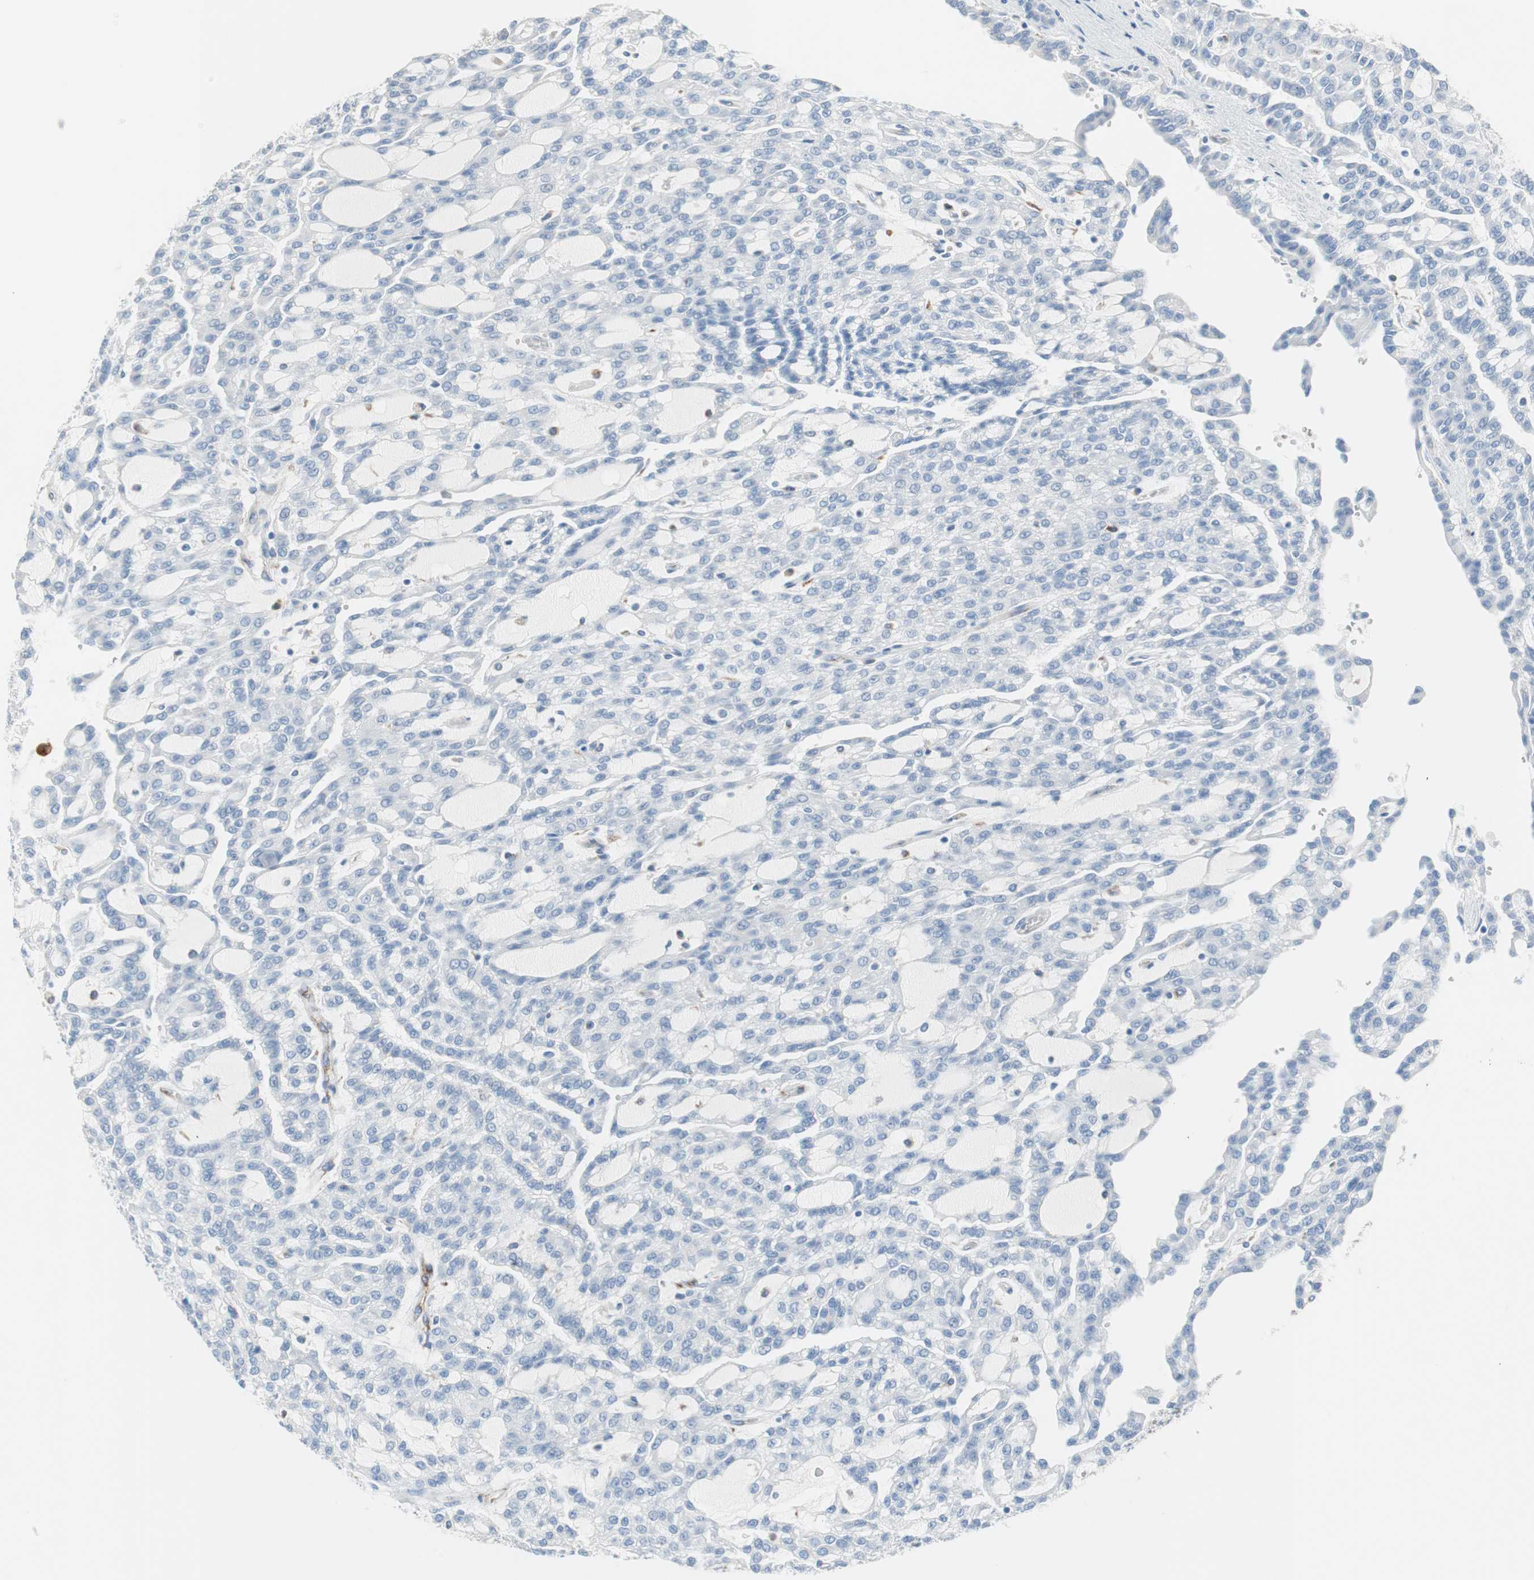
{"staining": {"intensity": "negative", "quantity": "none", "location": "none"}, "tissue": "renal cancer", "cell_type": "Tumor cells", "image_type": "cancer", "snomed": [{"axis": "morphology", "description": "Adenocarcinoma, NOS"}, {"axis": "topography", "description": "Kidney"}], "caption": "There is no significant positivity in tumor cells of renal cancer (adenocarcinoma).", "gene": "GLUL", "patient": {"sex": "male", "age": 63}}